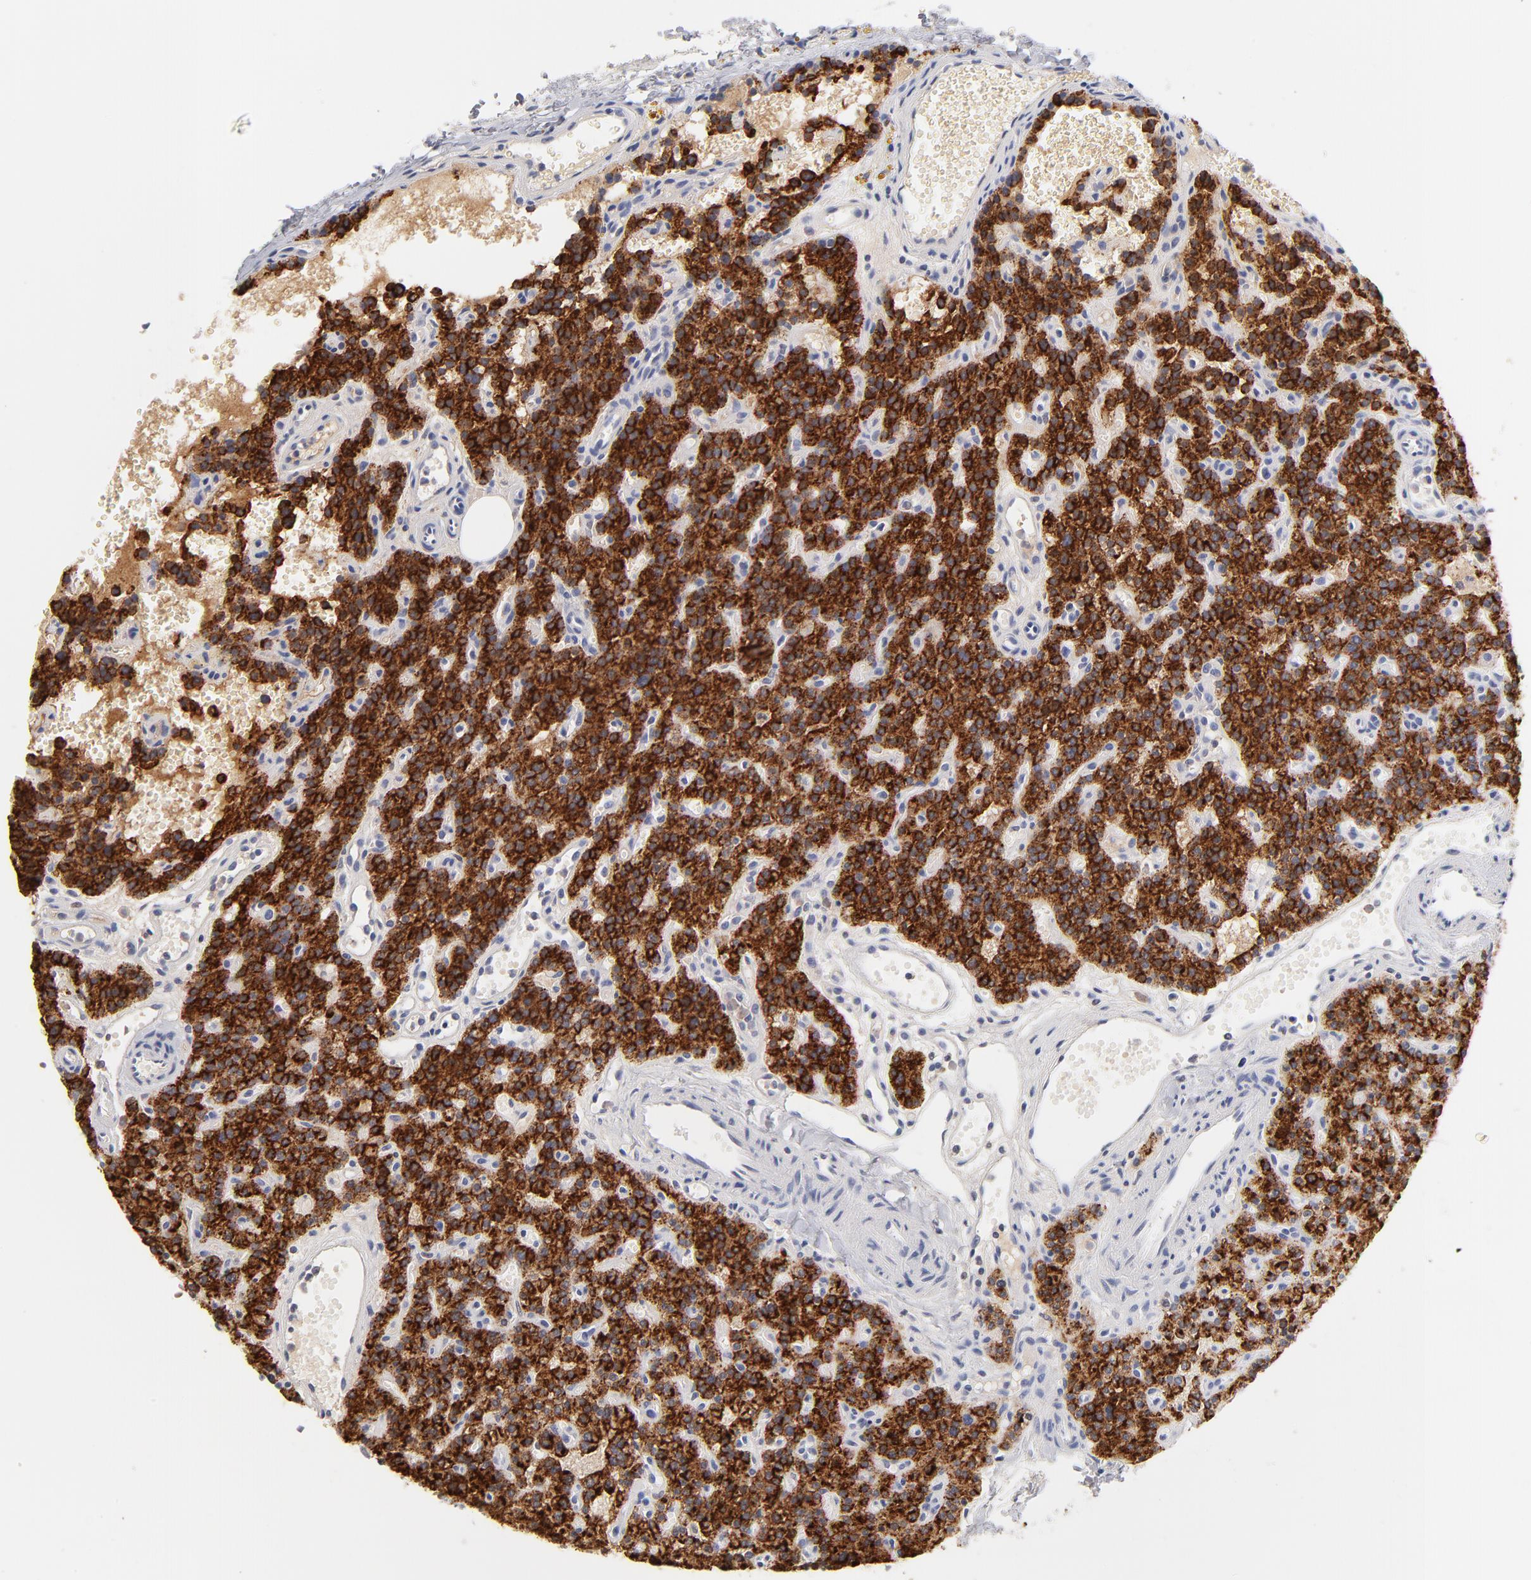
{"staining": {"intensity": "strong", "quantity": ">75%", "location": "cytoplasmic/membranous"}, "tissue": "parathyroid gland", "cell_type": "Glandular cells", "image_type": "normal", "snomed": [{"axis": "morphology", "description": "Normal tissue, NOS"}, {"axis": "topography", "description": "Parathyroid gland"}], "caption": "A brown stain labels strong cytoplasmic/membranous expression of a protein in glandular cells of benign human parathyroid gland. The staining was performed using DAB (3,3'-diaminobenzidine), with brown indicating positive protein expression. Nuclei are stained blue with hematoxylin.", "gene": "KHNYN", "patient": {"sex": "male", "age": 25}}